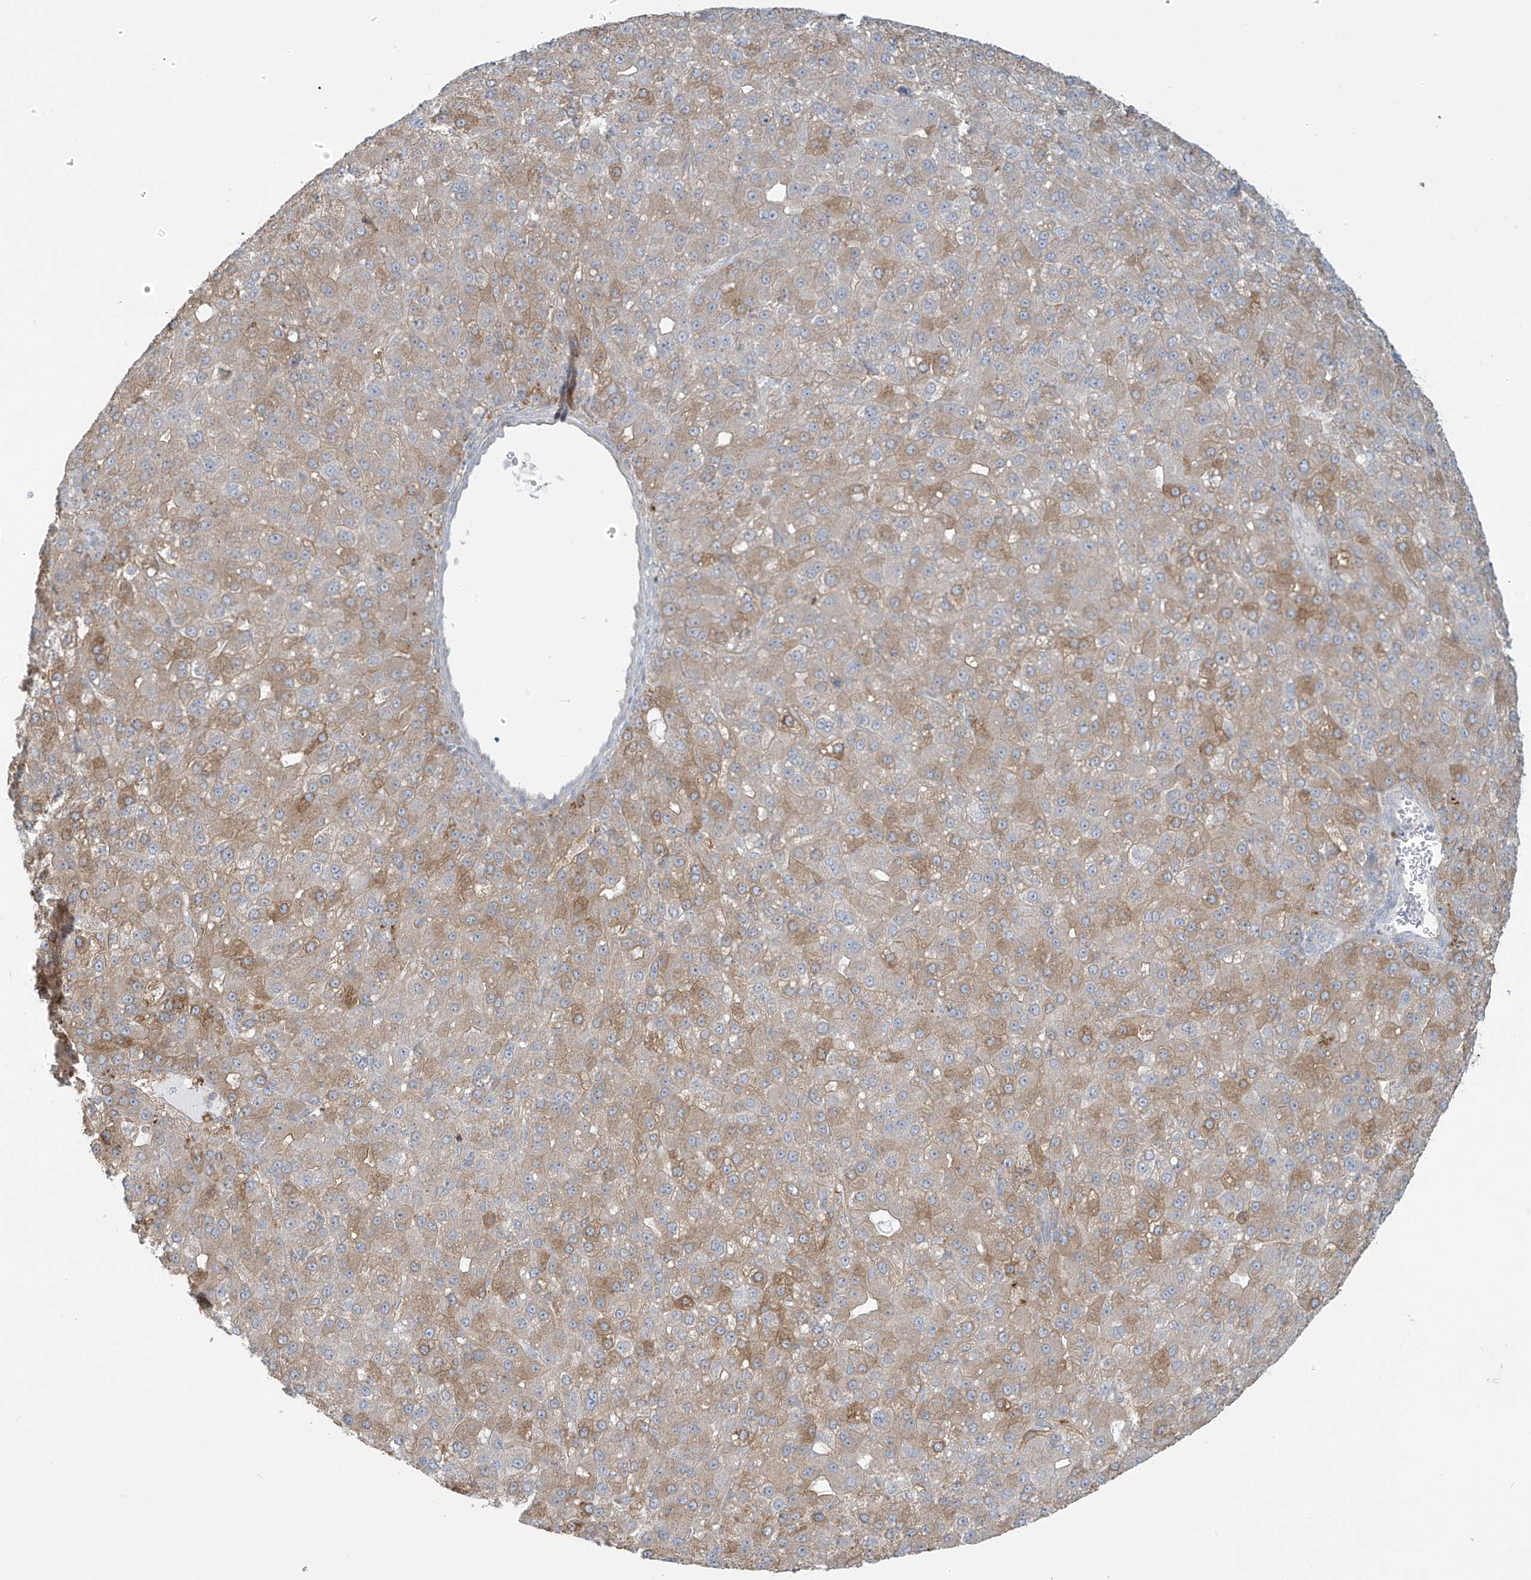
{"staining": {"intensity": "moderate", "quantity": "25%-75%", "location": "cytoplasmic/membranous"}, "tissue": "liver cancer", "cell_type": "Tumor cells", "image_type": "cancer", "snomed": [{"axis": "morphology", "description": "Carcinoma, Hepatocellular, NOS"}, {"axis": "topography", "description": "Liver"}], "caption": "Moderate cytoplasmic/membranous expression is present in approximately 25%-75% of tumor cells in liver hepatocellular carcinoma.", "gene": "TAGAP", "patient": {"sex": "male", "age": 67}}